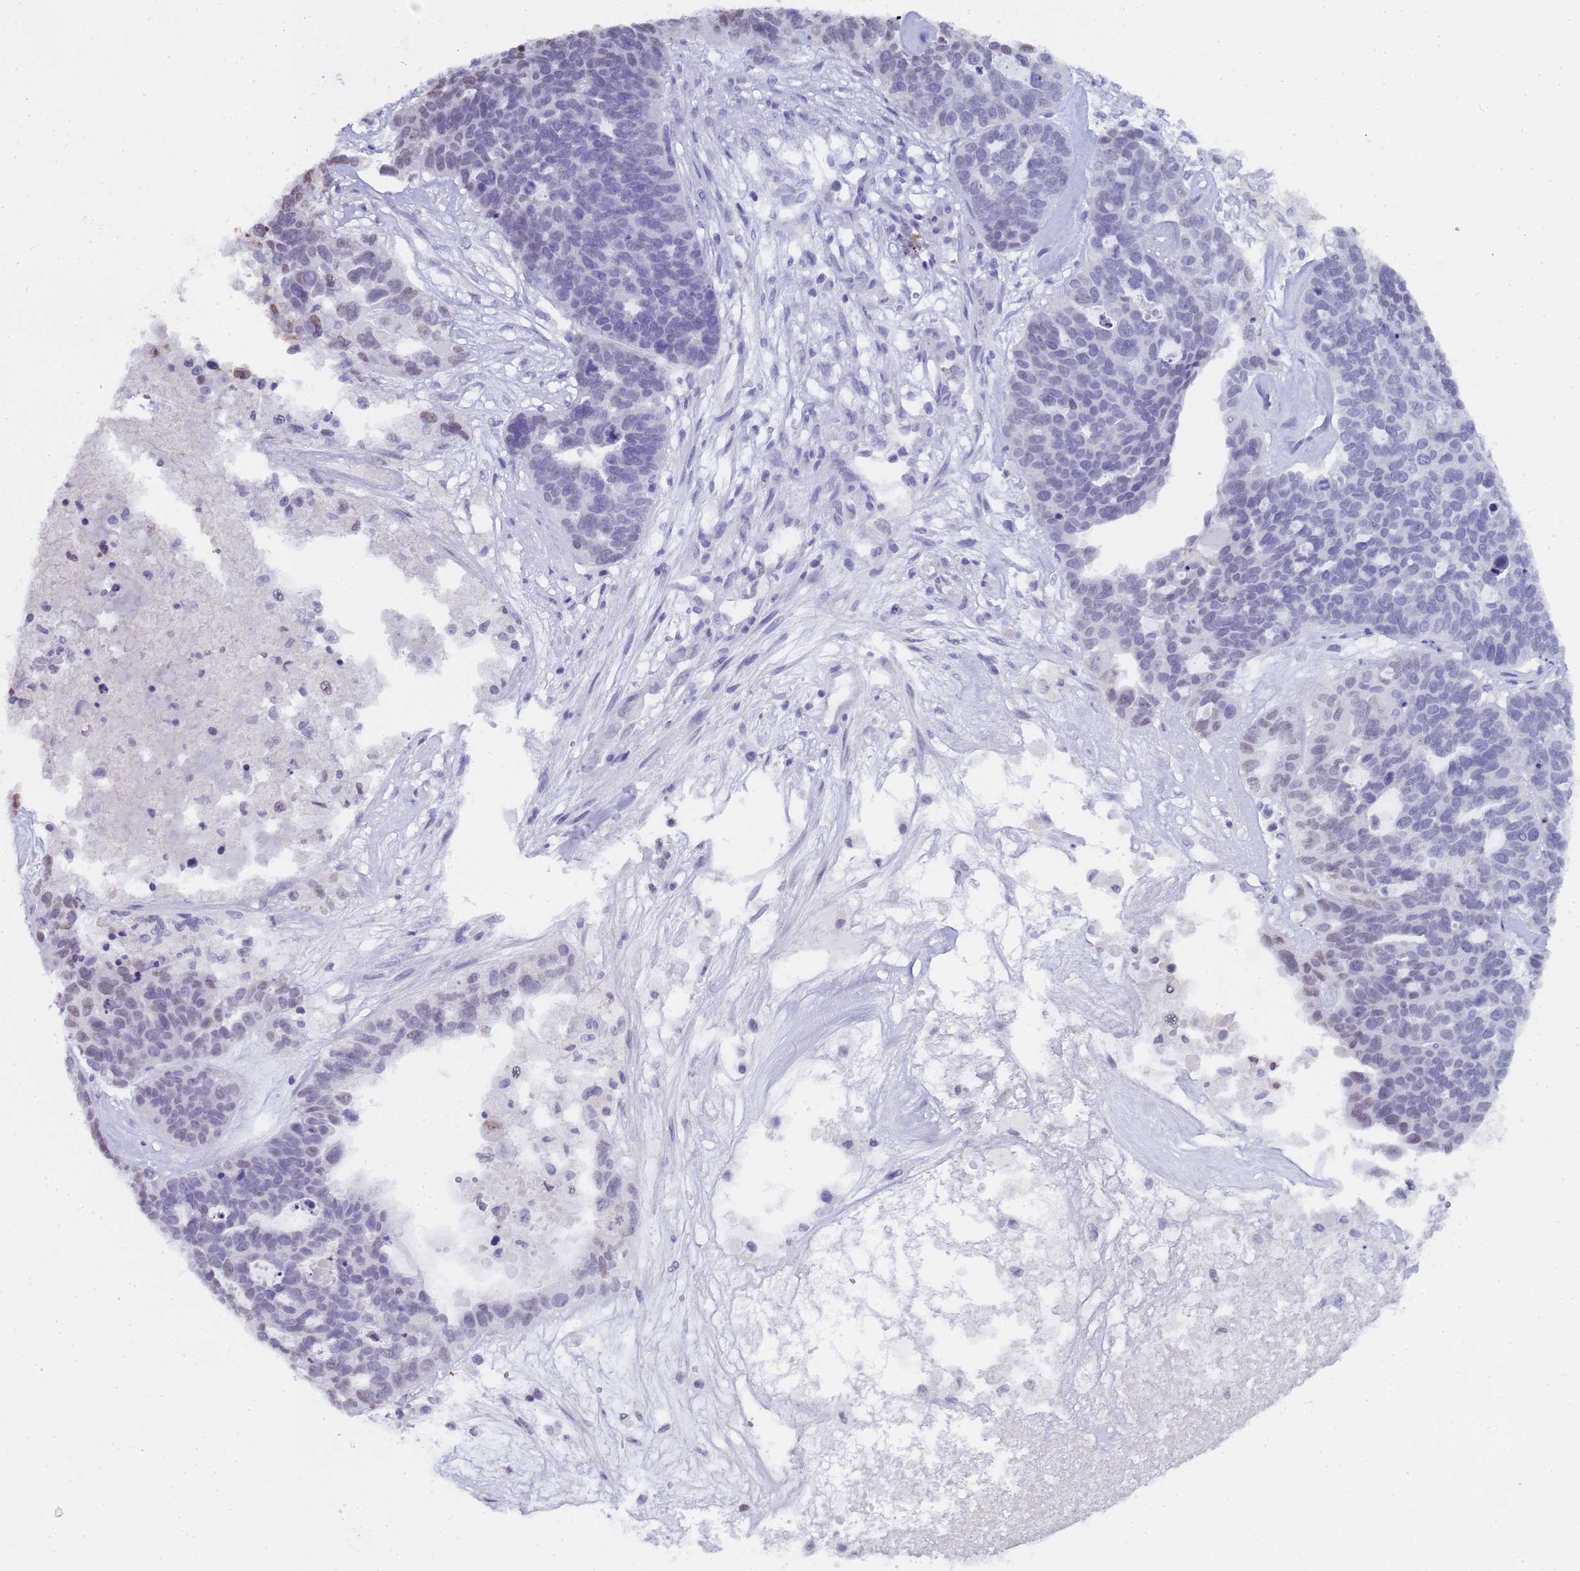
{"staining": {"intensity": "negative", "quantity": "none", "location": "none"}, "tissue": "ovarian cancer", "cell_type": "Tumor cells", "image_type": "cancer", "snomed": [{"axis": "morphology", "description": "Cystadenocarcinoma, serous, NOS"}, {"axis": "topography", "description": "Ovary"}], "caption": "Tumor cells are negative for brown protein staining in serous cystadenocarcinoma (ovarian).", "gene": "CTRC", "patient": {"sex": "female", "age": 59}}